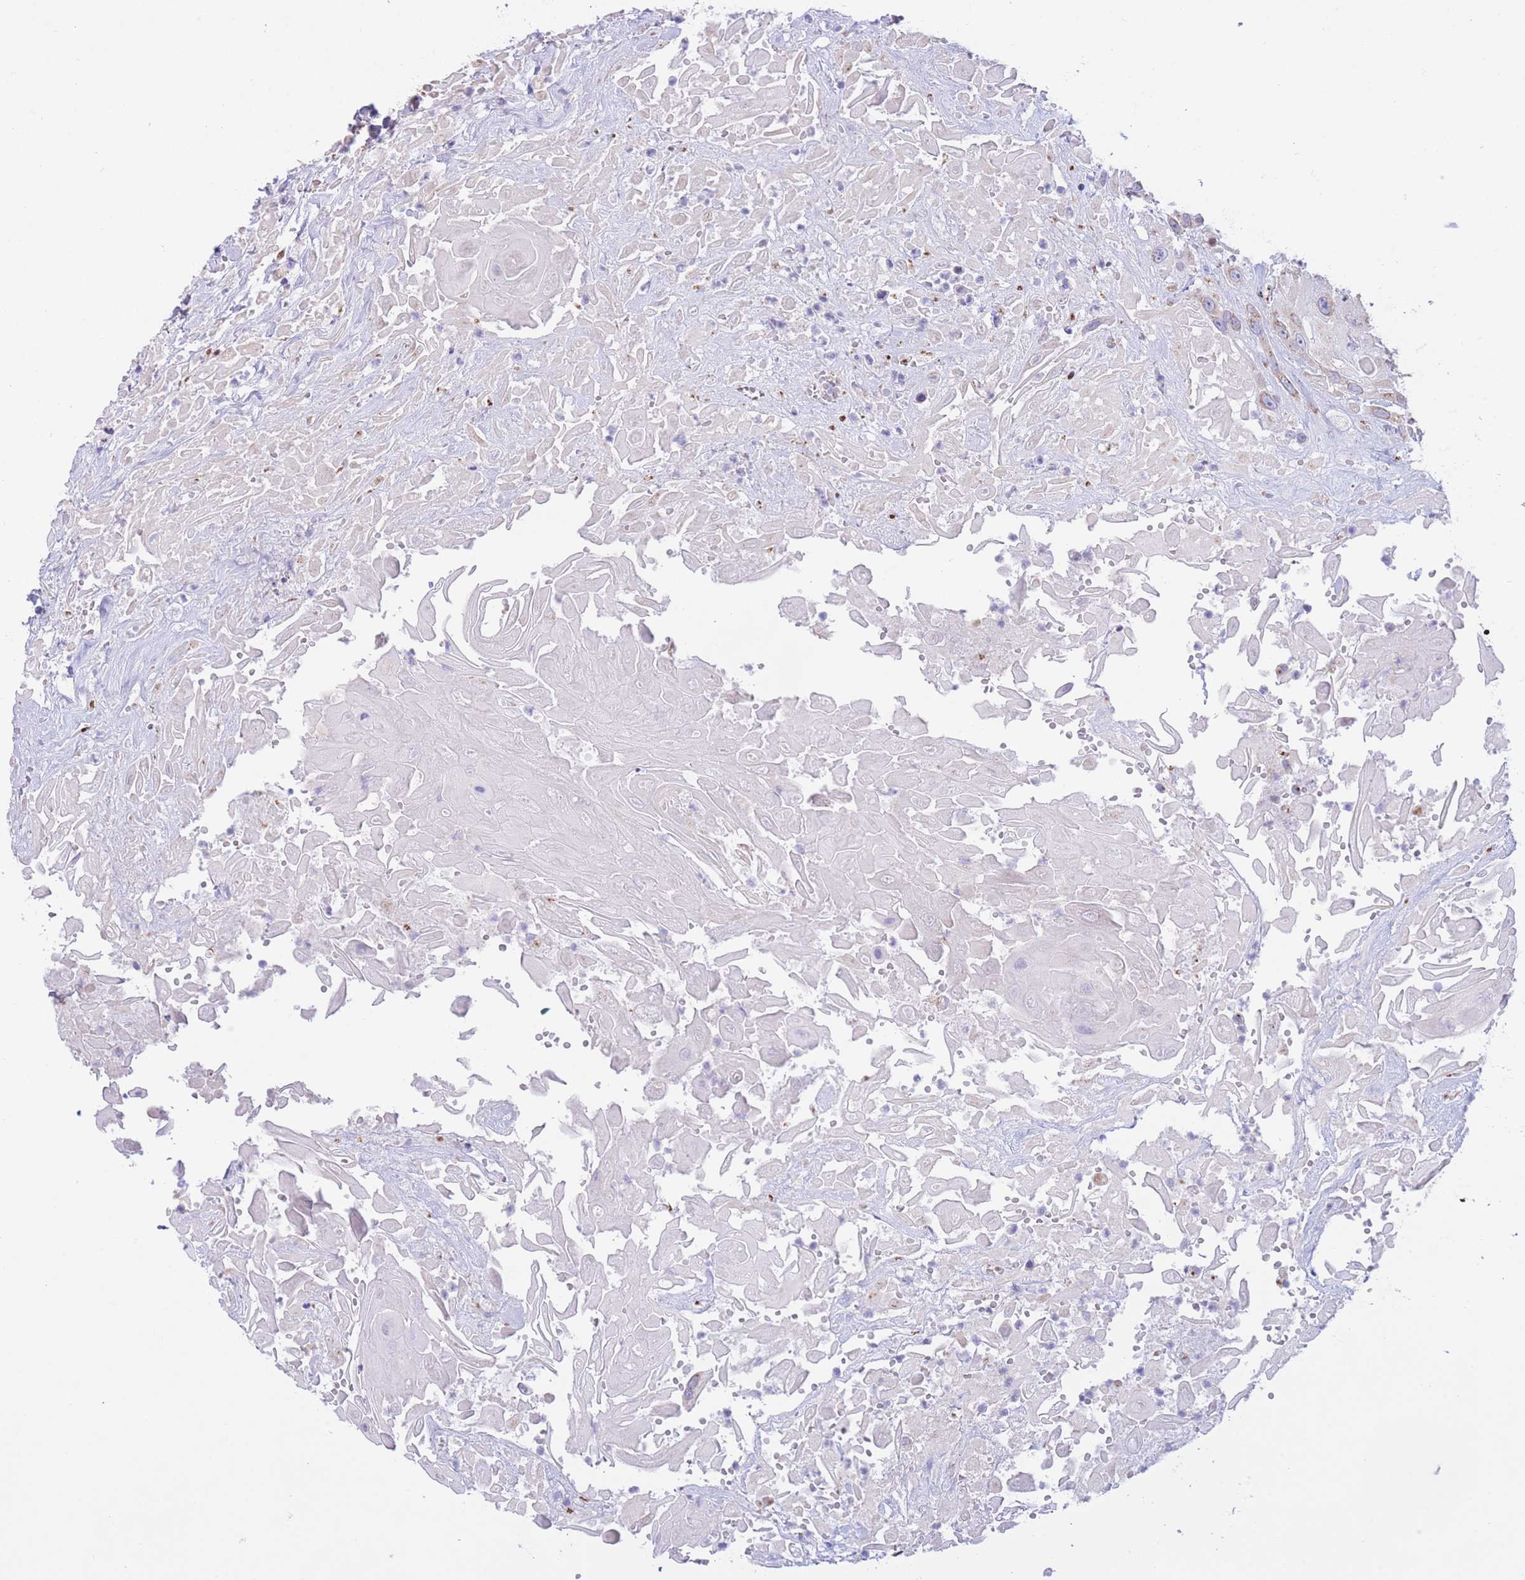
{"staining": {"intensity": "moderate", "quantity": "<25%", "location": "cytoplasmic/membranous"}, "tissue": "head and neck cancer", "cell_type": "Tumor cells", "image_type": "cancer", "snomed": [{"axis": "morphology", "description": "Squamous cell carcinoma, NOS"}, {"axis": "topography", "description": "Head-Neck"}], "caption": "There is low levels of moderate cytoplasmic/membranous expression in tumor cells of head and neck squamous cell carcinoma, as demonstrated by immunohistochemical staining (brown color).", "gene": "MPND", "patient": {"sex": "male", "age": 81}}